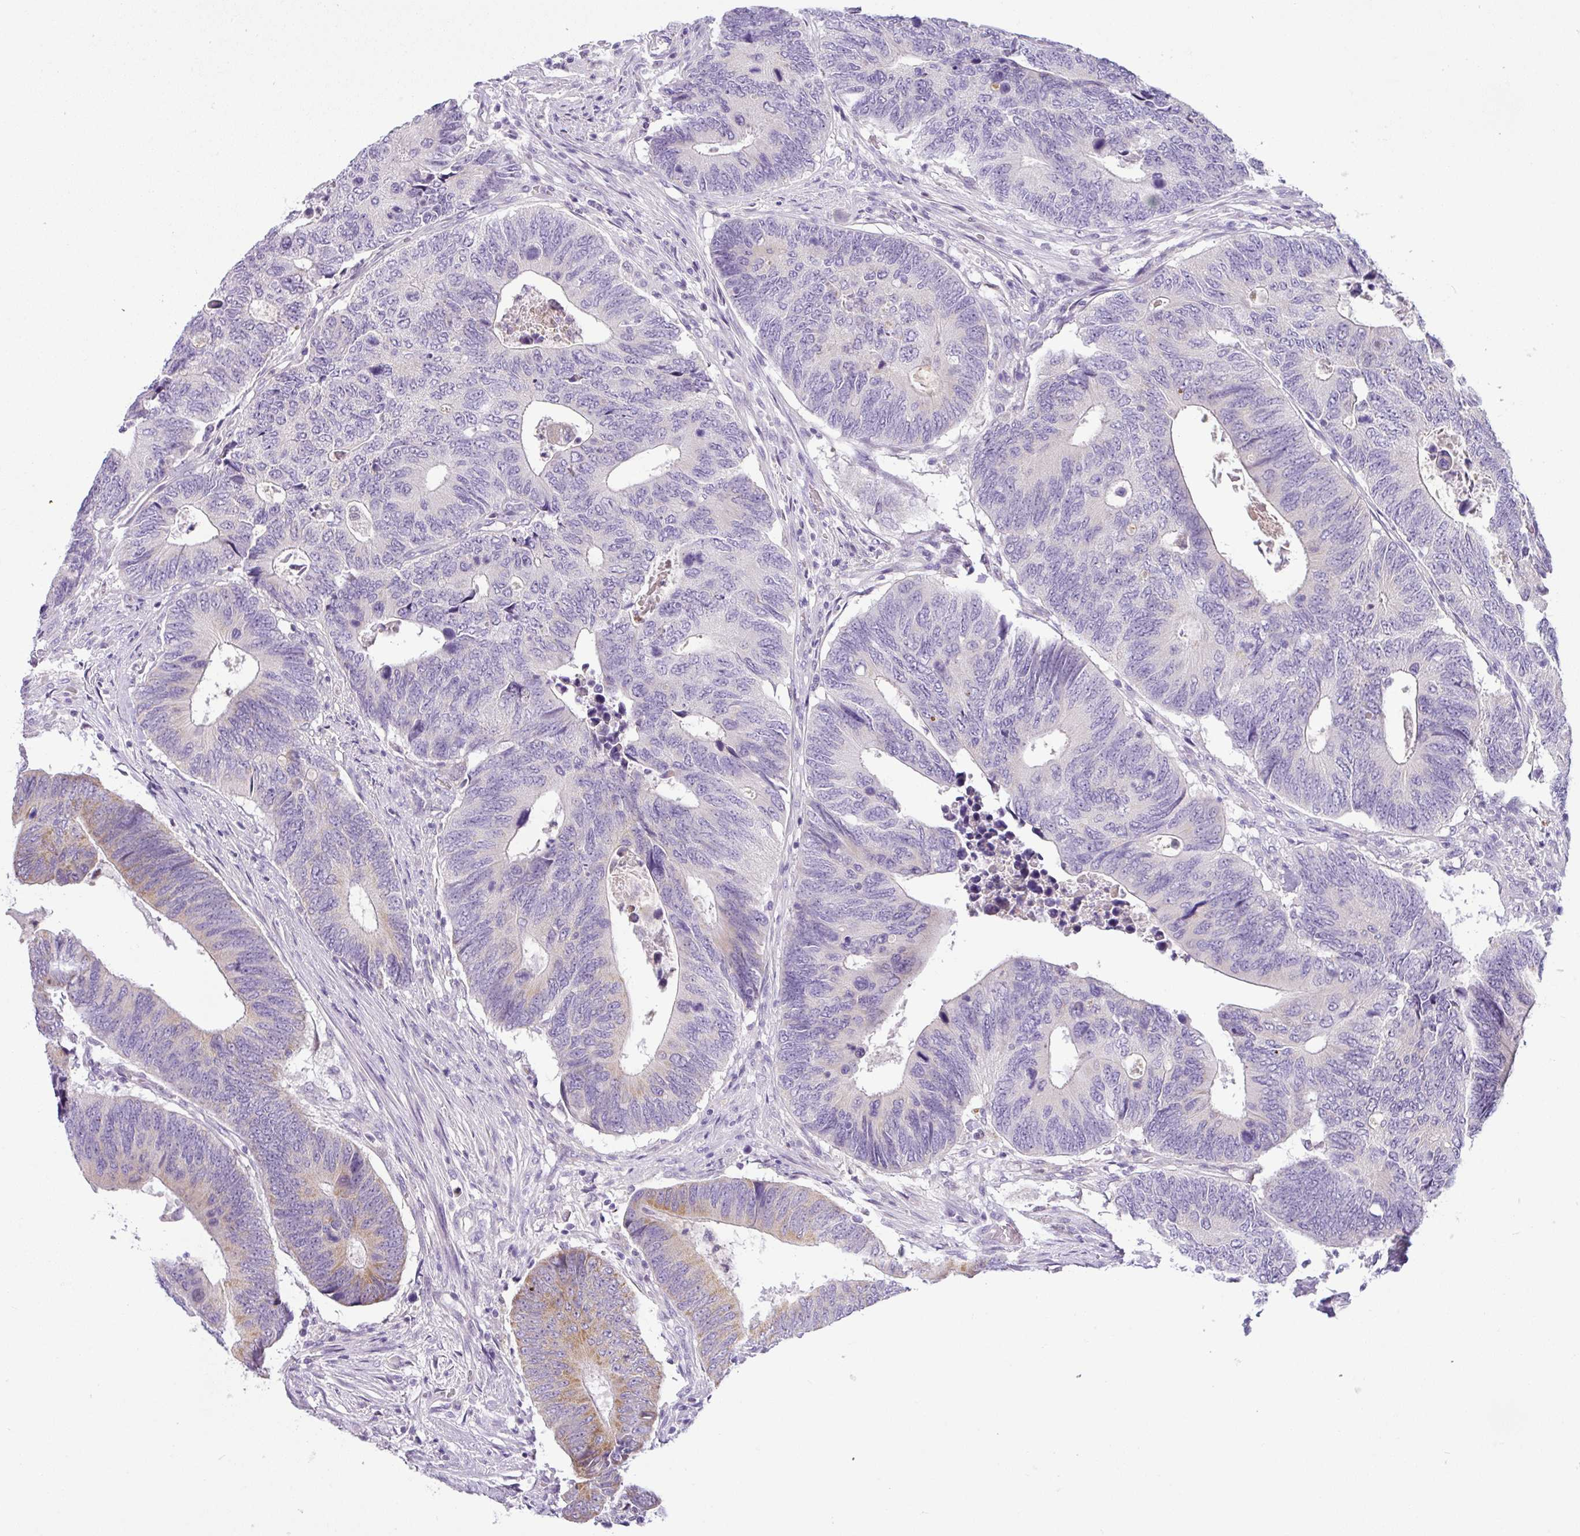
{"staining": {"intensity": "moderate", "quantity": "<25%", "location": "cytoplasmic/membranous"}, "tissue": "colorectal cancer", "cell_type": "Tumor cells", "image_type": "cancer", "snomed": [{"axis": "morphology", "description": "Adenocarcinoma, NOS"}, {"axis": "topography", "description": "Colon"}], "caption": "Human colorectal cancer stained with a protein marker shows moderate staining in tumor cells.", "gene": "HMCN2", "patient": {"sex": "male", "age": 87}}